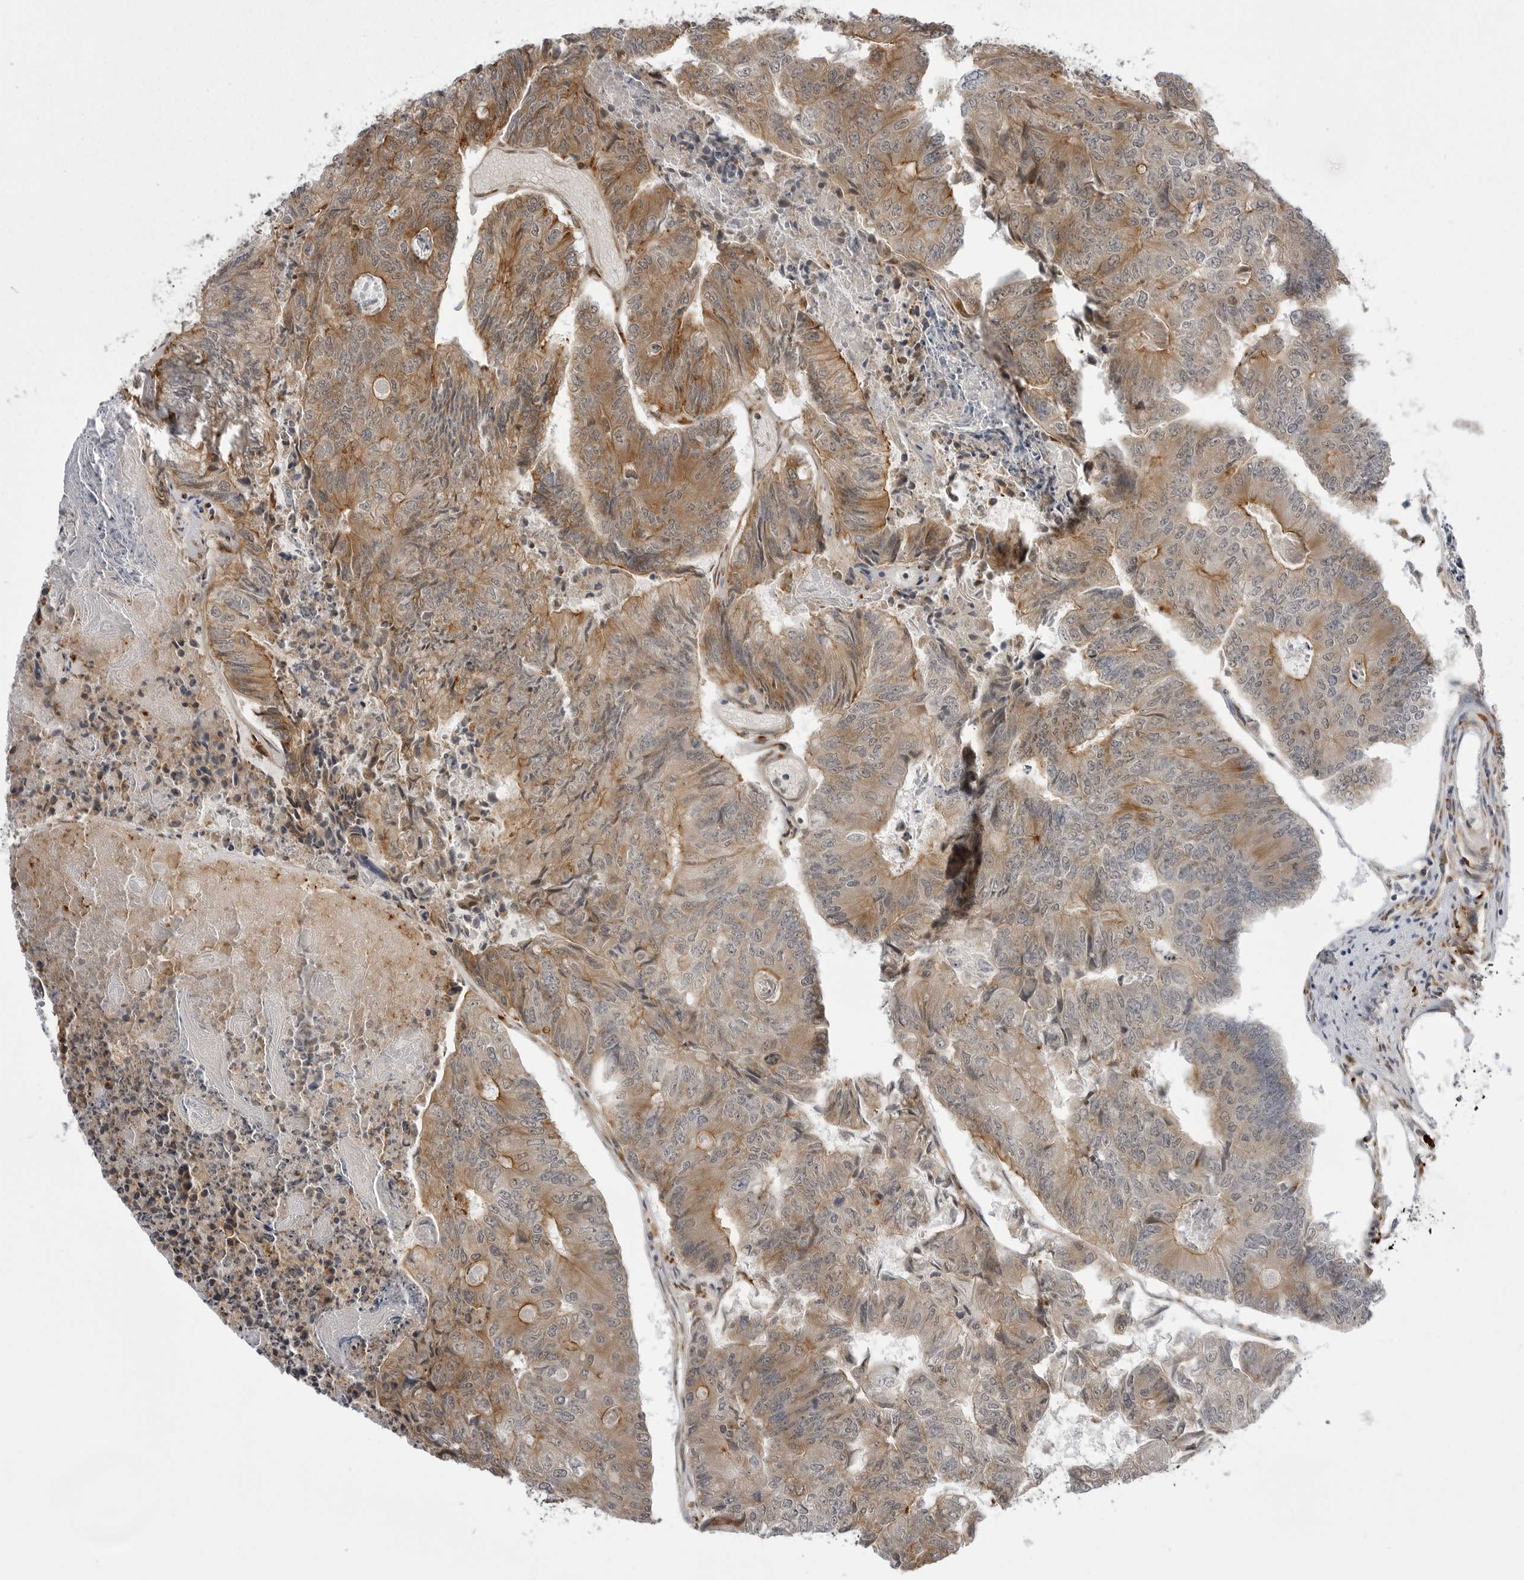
{"staining": {"intensity": "moderate", "quantity": ">75%", "location": "cytoplasmic/membranous"}, "tissue": "colorectal cancer", "cell_type": "Tumor cells", "image_type": "cancer", "snomed": [{"axis": "morphology", "description": "Adenocarcinoma, NOS"}, {"axis": "topography", "description": "Colon"}], "caption": "The micrograph reveals a brown stain indicating the presence of a protein in the cytoplasmic/membranous of tumor cells in colorectal cancer.", "gene": "ARL5A", "patient": {"sex": "female", "age": 67}}